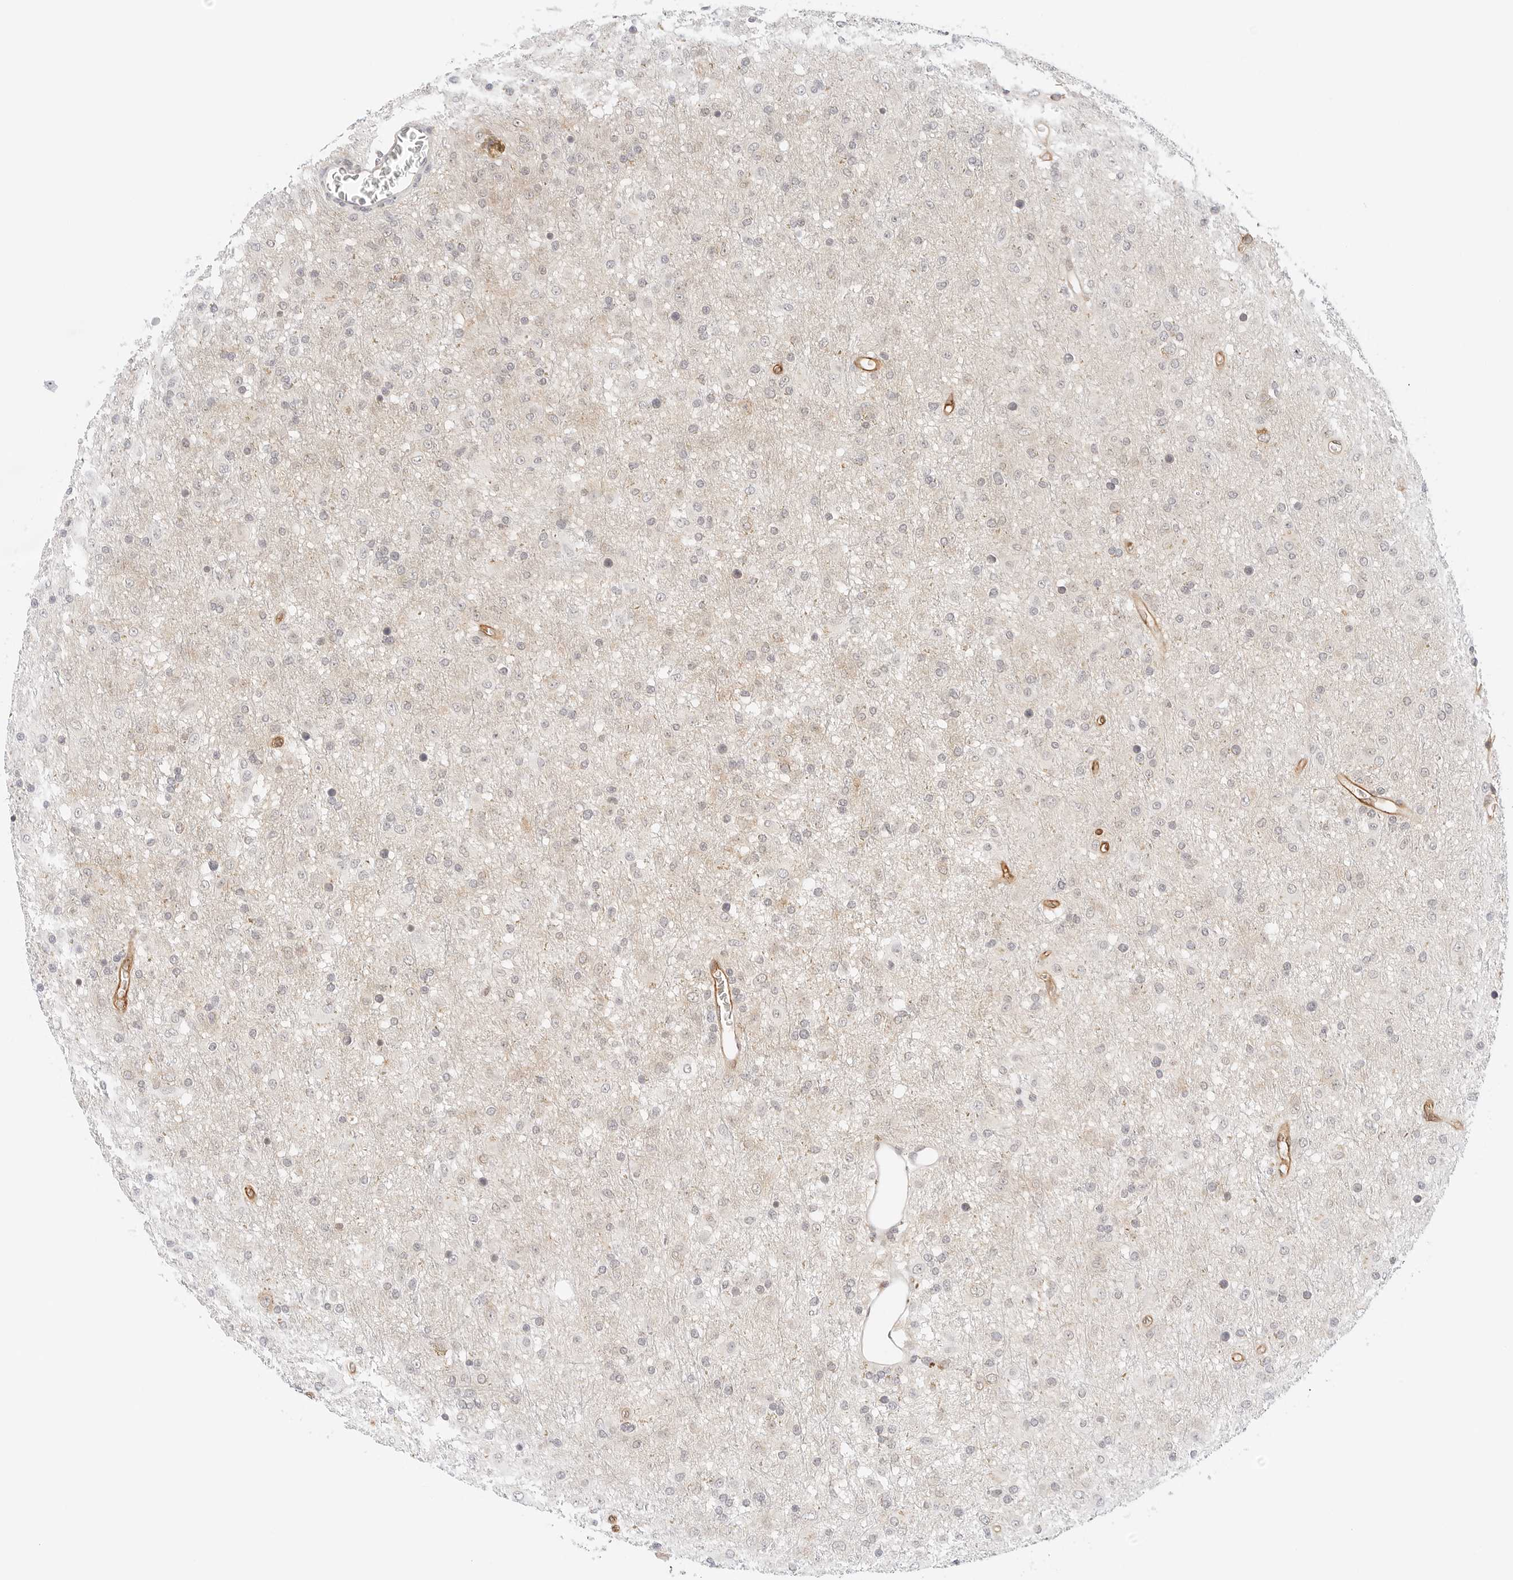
{"staining": {"intensity": "negative", "quantity": "none", "location": "none"}, "tissue": "glioma", "cell_type": "Tumor cells", "image_type": "cancer", "snomed": [{"axis": "morphology", "description": "Glioma, malignant, Low grade"}, {"axis": "topography", "description": "Brain"}], "caption": "There is no significant positivity in tumor cells of malignant low-grade glioma.", "gene": "ERO1B", "patient": {"sex": "male", "age": 65}}